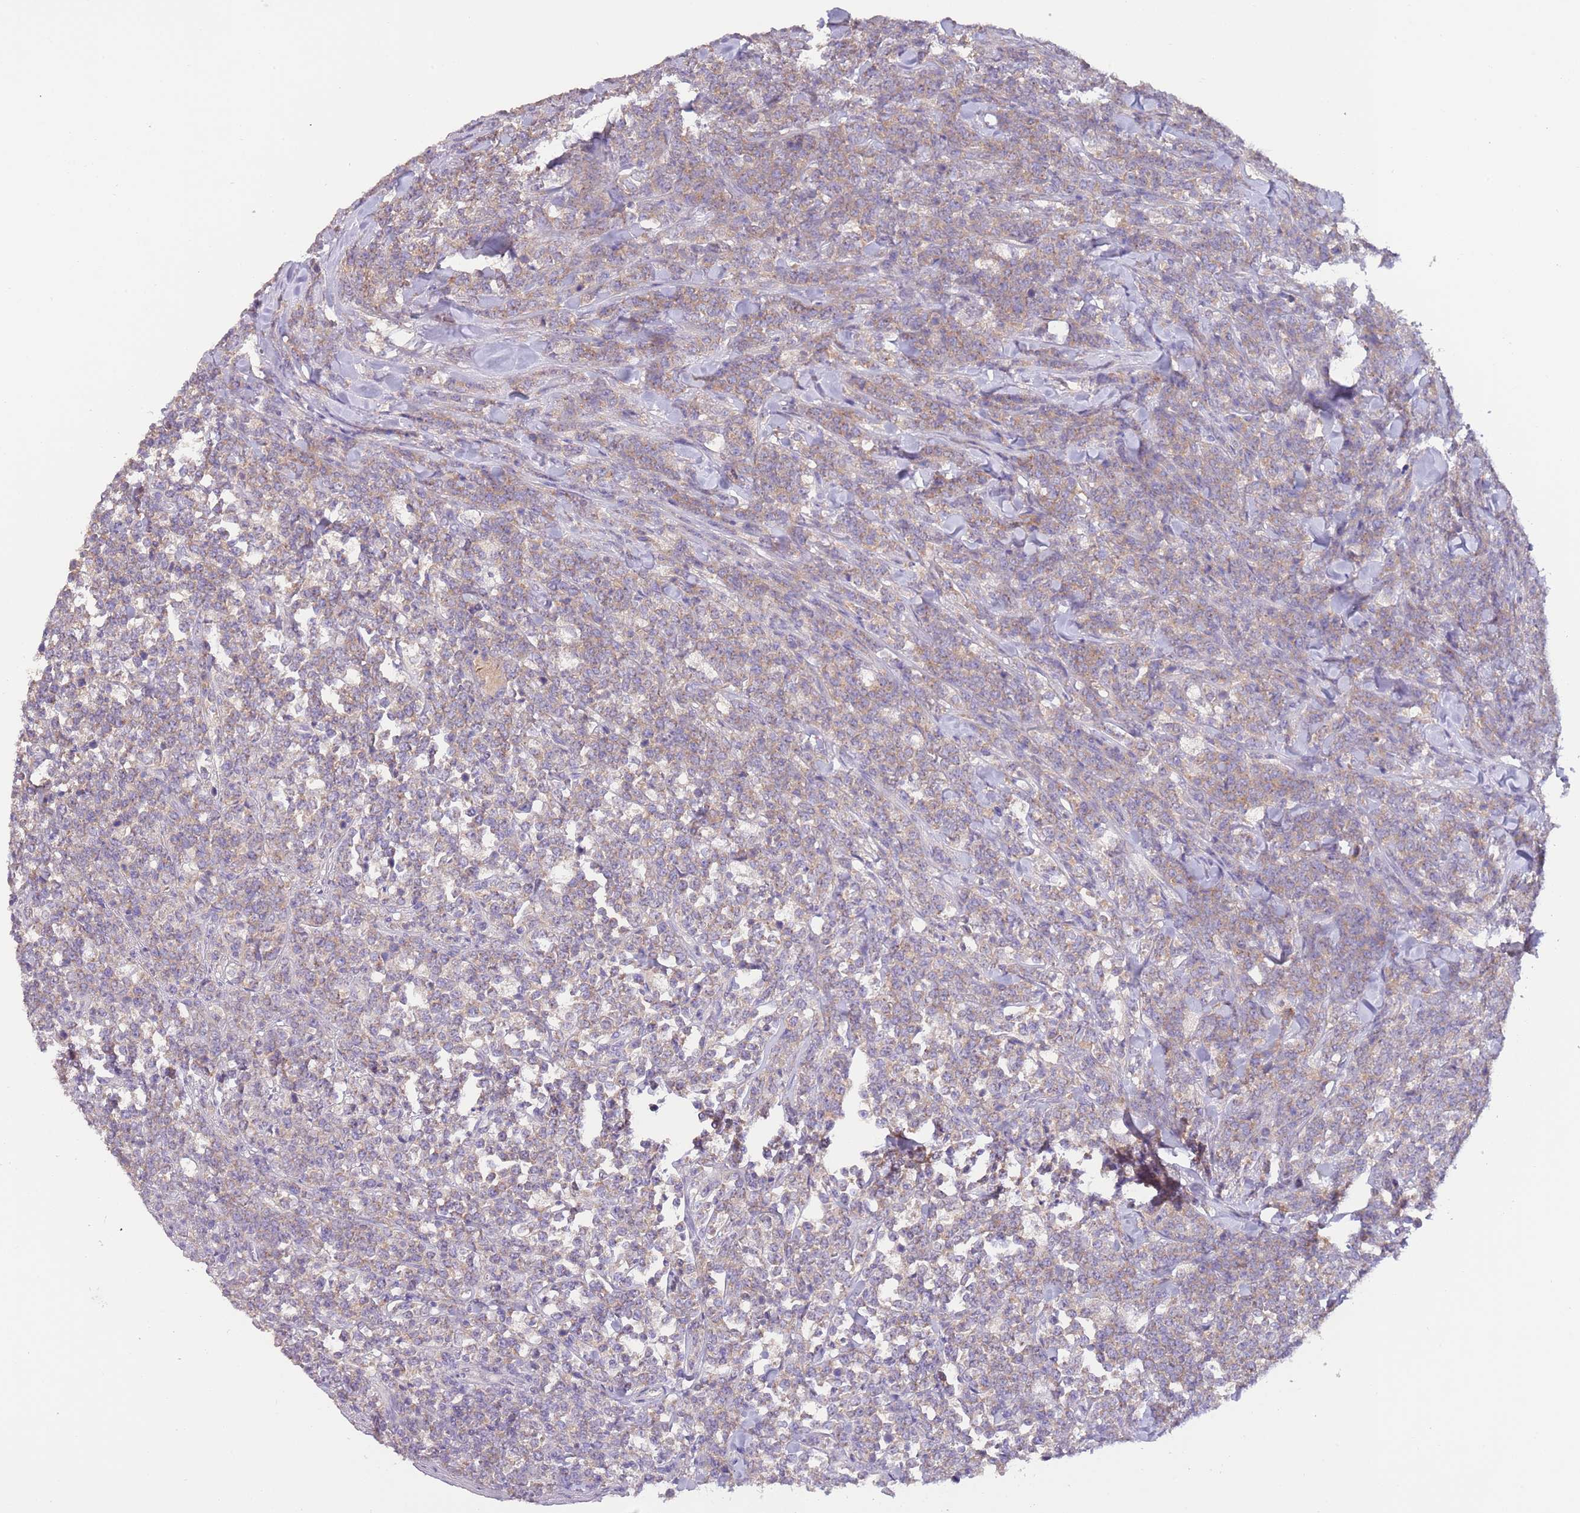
{"staining": {"intensity": "weak", "quantity": "<25%", "location": "cytoplasmic/membranous"}, "tissue": "lymphoma", "cell_type": "Tumor cells", "image_type": "cancer", "snomed": [{"axis": "morphology", "description": "Malignant lymphoma, non-Hodgkin's type, High grade"}, {"axis": "topography", "description": "Small intestine"}], "caption": "This is a micrograph of IHC staining of high-grade malignant lymphoma, non-Hodgkin's type, which shows no expression in tumor cells. (Immunohistochemistry (ihc), brightfield microscopy, high magnification).", "gene": "ZNF658", "patient": {"sex": "male", "age": 8}}